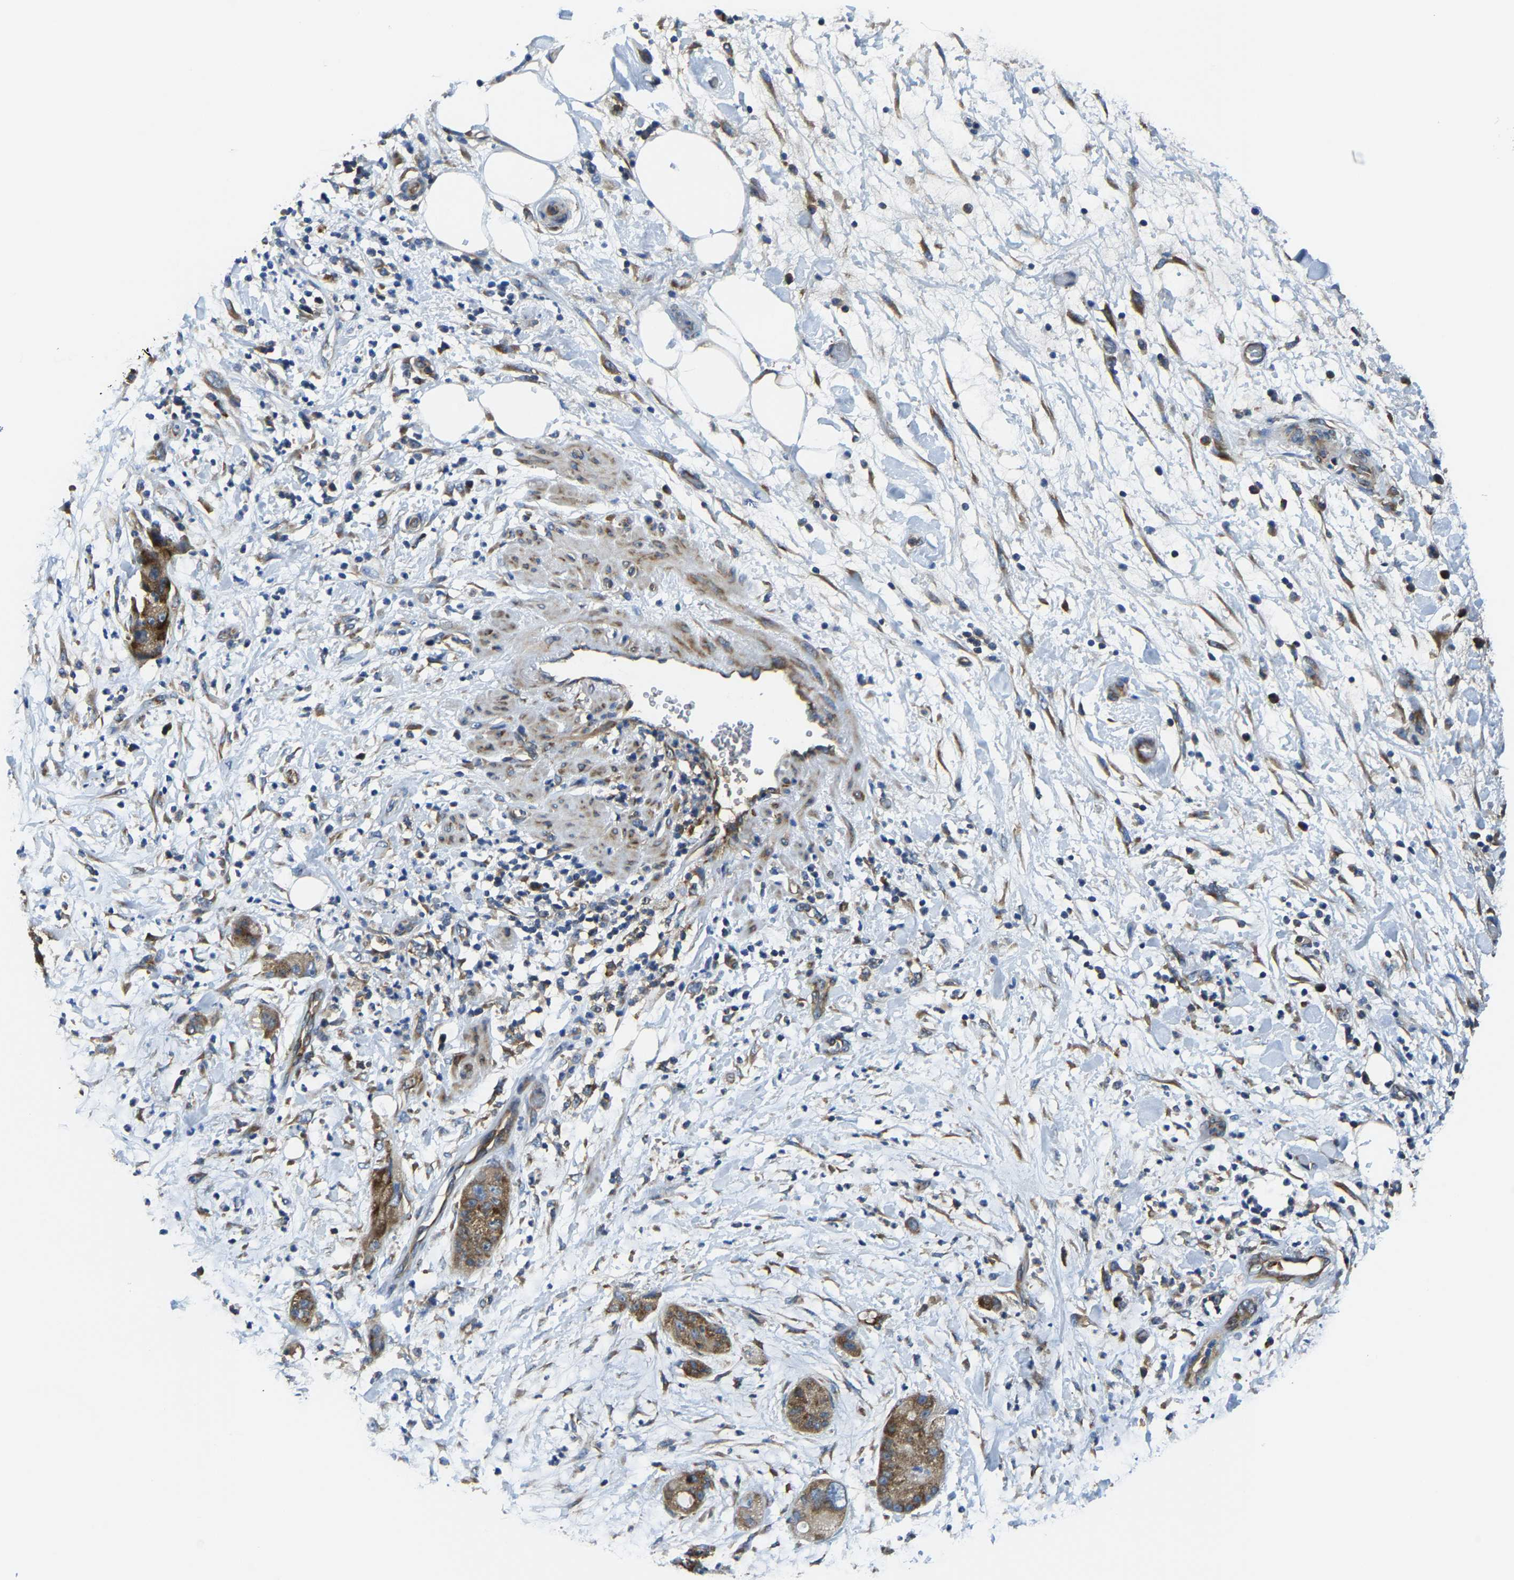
{"staining": {"intensity": "moderate", "quantity": ">75%", "location": "cytoplasmic/membranous"}, "tissue": "pancreatic cancer", "cell_type": "Tumor cells", "image_type": "cancer", "snomed": [{"axis": "morphology", "description": "Adenocarcinoma, NOS"}, {"axis": "topography", "description": "Pancreas"}], "caption": "About >75% of tumor cells in human pancreatic adenocarcinoma demonstrate moderate cytoplasmic/membranous protein staining as visualized by brown immunohistochemical staining.", "gene": "G3BP2", "patient": {"sex": "female", "age": 78}}